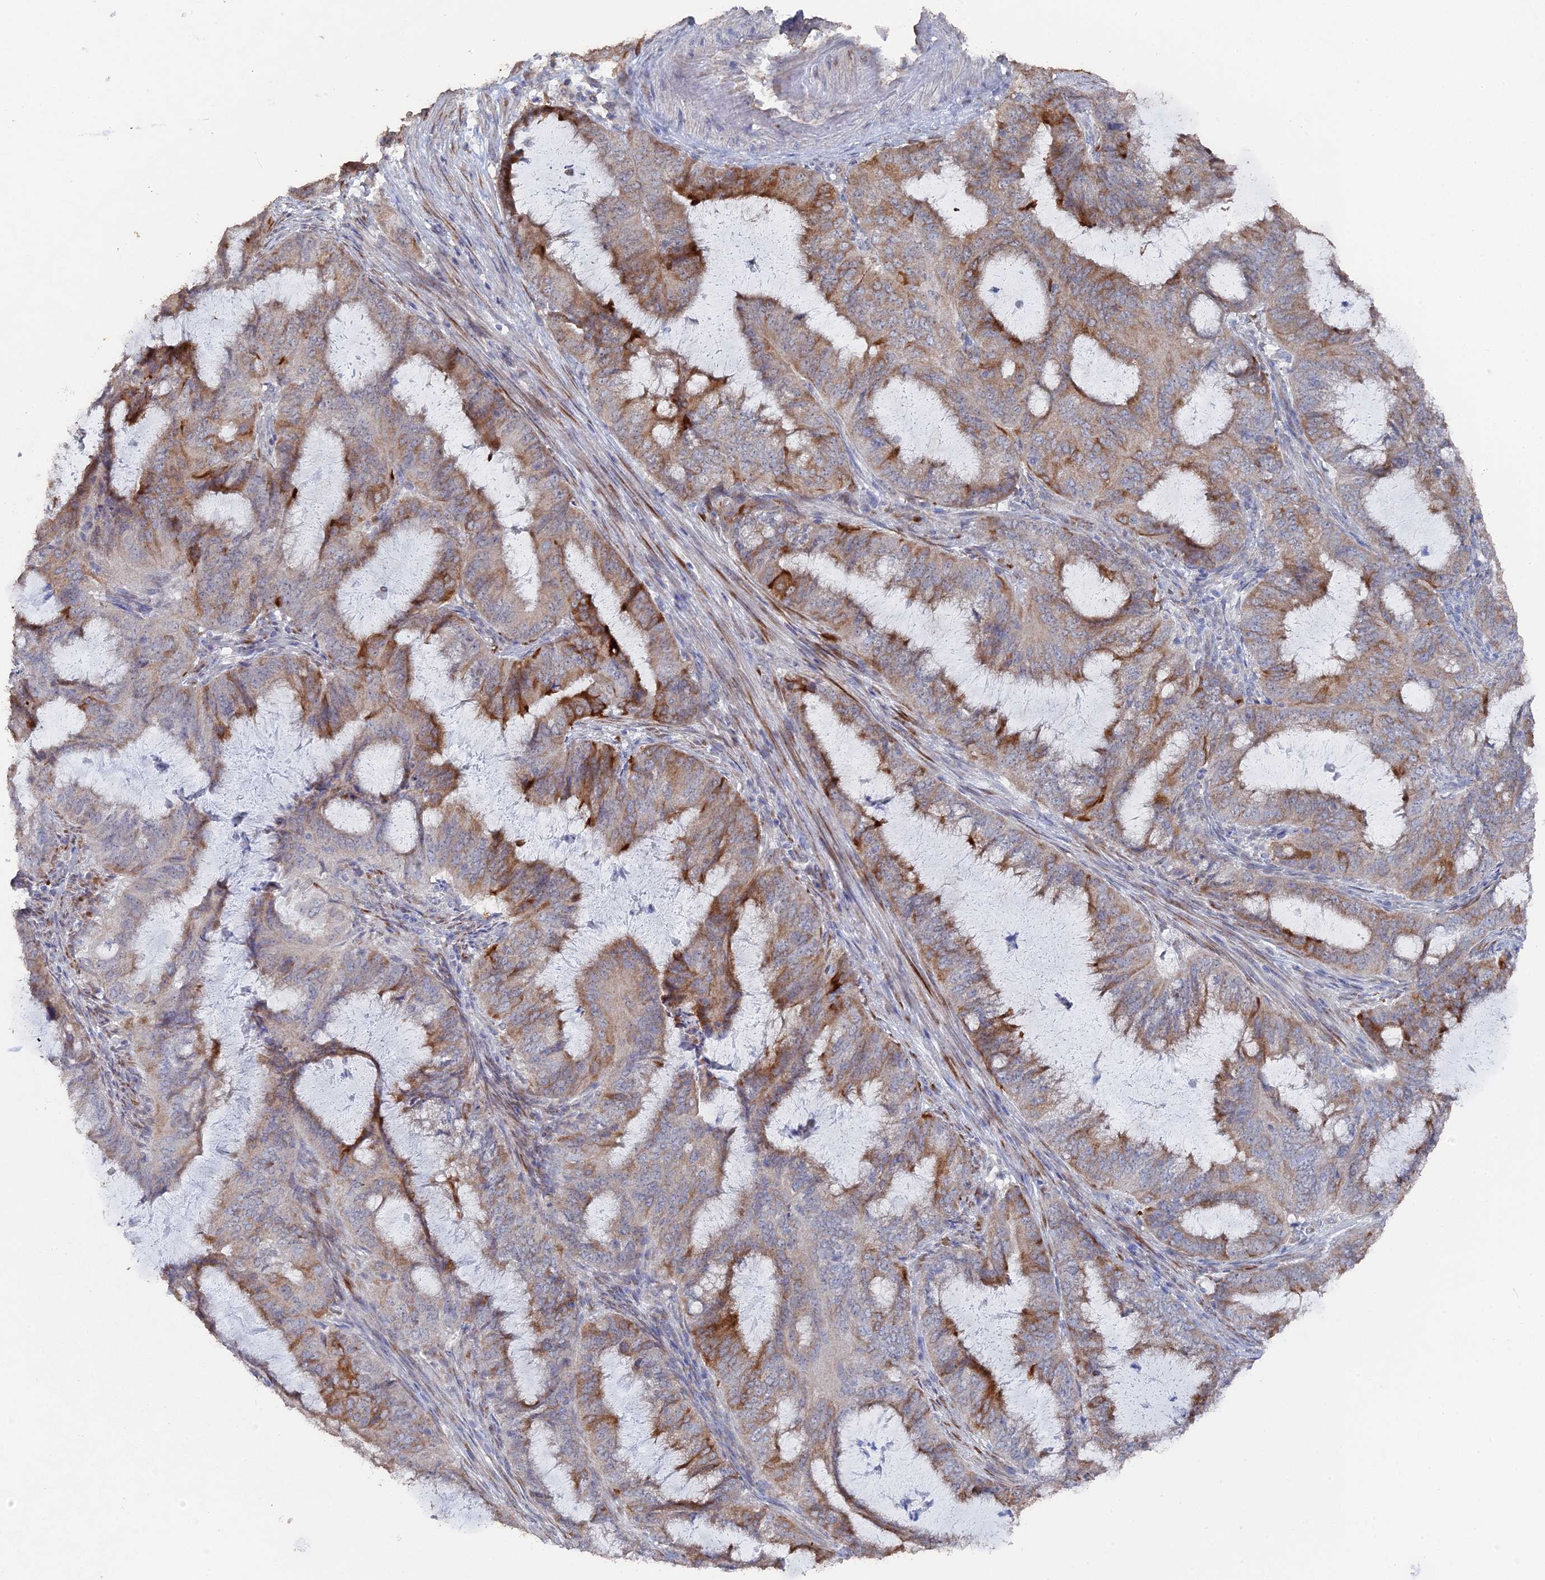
{"staining": {"intensity": "moderate", "quantity": "25%-75%", "location": "cytoplasmic/membranous"}, "tissue": "endometrial cancer", "cell_type": "Tumor cells", "image_type": "cancer", "snomed": [{"axis": "morphology", "description": "Adenocarcinoma, NOS"}, {"axis": "topography", "description": "Endometrium"}], "caption": "Moderate cytoplasmic/membranous protein expression is present in approximately 25%-75% of tumor cells in adenocarcinoma (endometrial).", "gene": "SEMG2", "patient": {"sex": "female", "age": 51}}